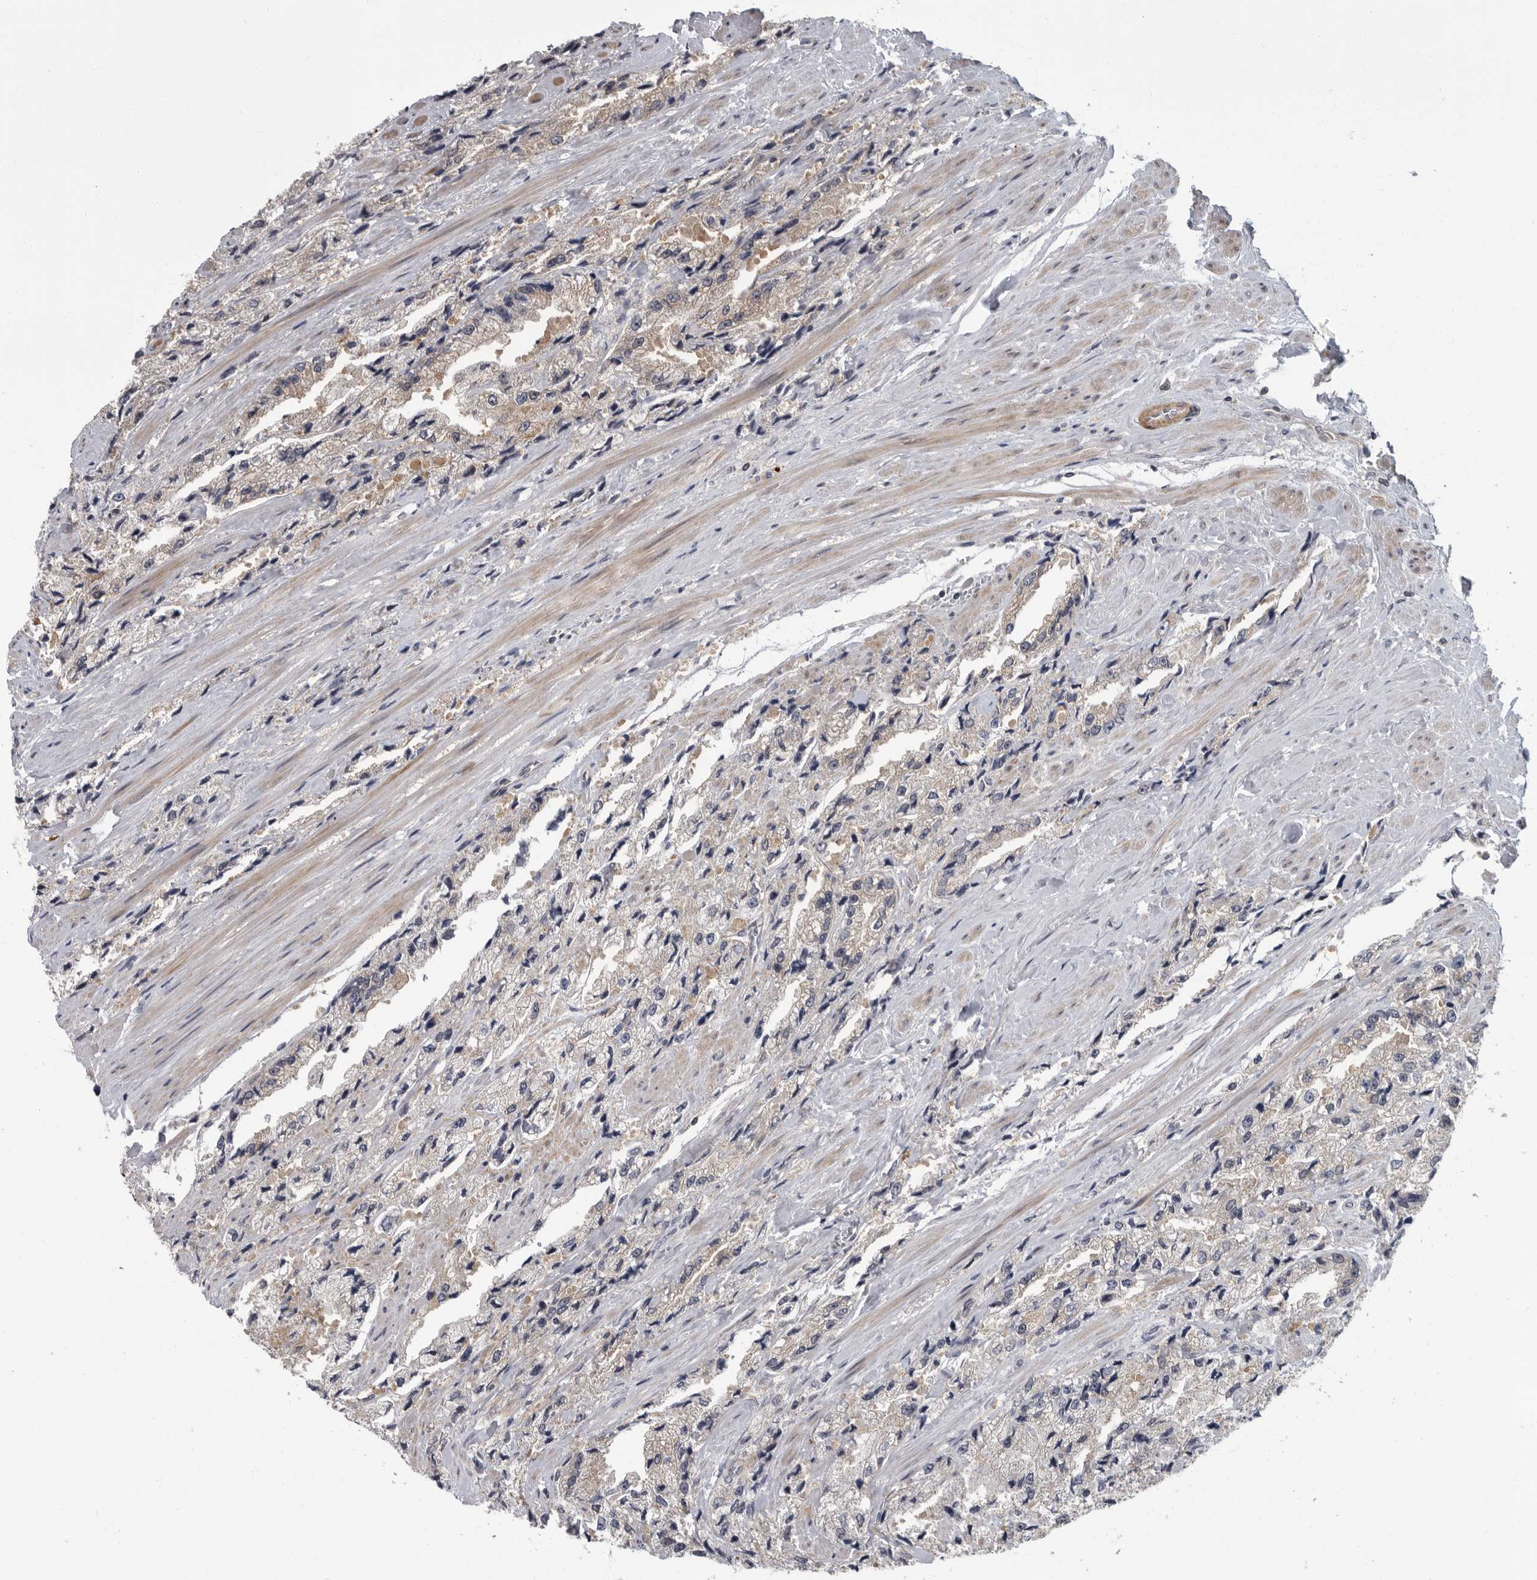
{"staining": {"intensity": "negative", "quantity": "none", "location": "none"}, "tissue": "prostate cancer", "cell_type": "Tumor cells", "image_type": "cancer", "snomed": [{"axis": "morphology", "description": "Adenocarcinoma, High grade"}, {"axis": "topography", "description": "Prostate"}], "caption": "DAB immunohistochemical staining of prostate high-grade adenocarcinoma demonstrates no significant staining in tumor cells. (Brightfield microscopy of DAB (3,3'-diaminobenzidine) immunohistochemistry (IHC) at high magnification).", "gene": "PDE7A", "patient": {"sex": "male", "age": 58}}